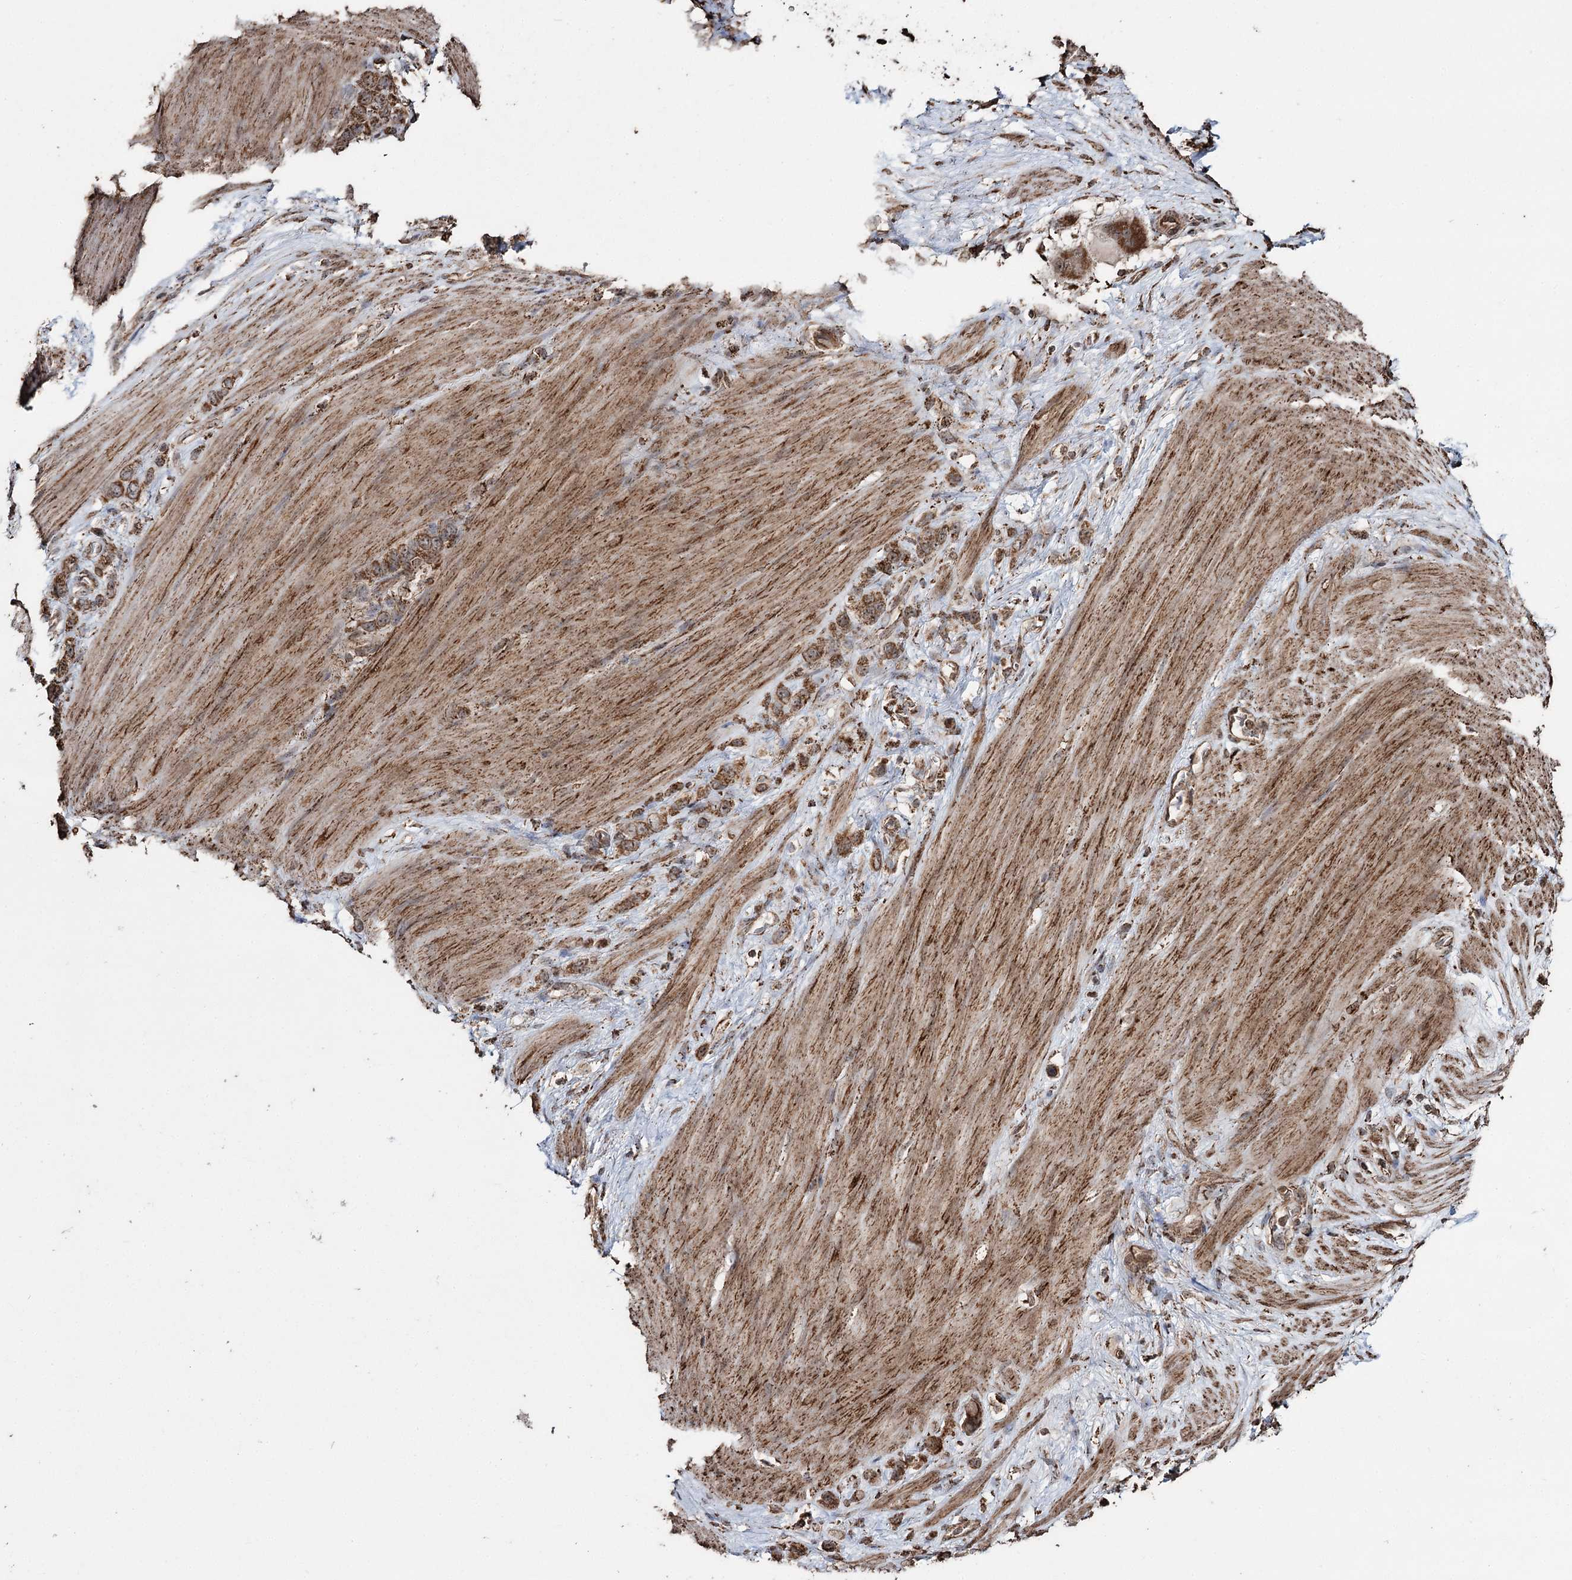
{"staining": {"intensity": "moderate", "quantity": ">75%", "location": "cytoplasmic/membranous"}, "tissue": "stomach cancer", "cell_type": "Tumor cells", "image_type": "cancer", "snomed": [{"axis": "morphology", "description": "Adenocarcinoma, NOS"}, {"axis": "morphology", "description": "Adenocarcinoma, High grade"}, {"axis": "topography", "description": "Stomach, upper"}, {"axis": "topography", "description": "Stomach, lower"}], "caption": "Tumor cells exhibit moderate cytoplasmic/membranous positivity in about >75% of cells in adenocarcinoma (stomach).", "gene": "SLF2", "patient": {"sex": "female", "age": 65}}